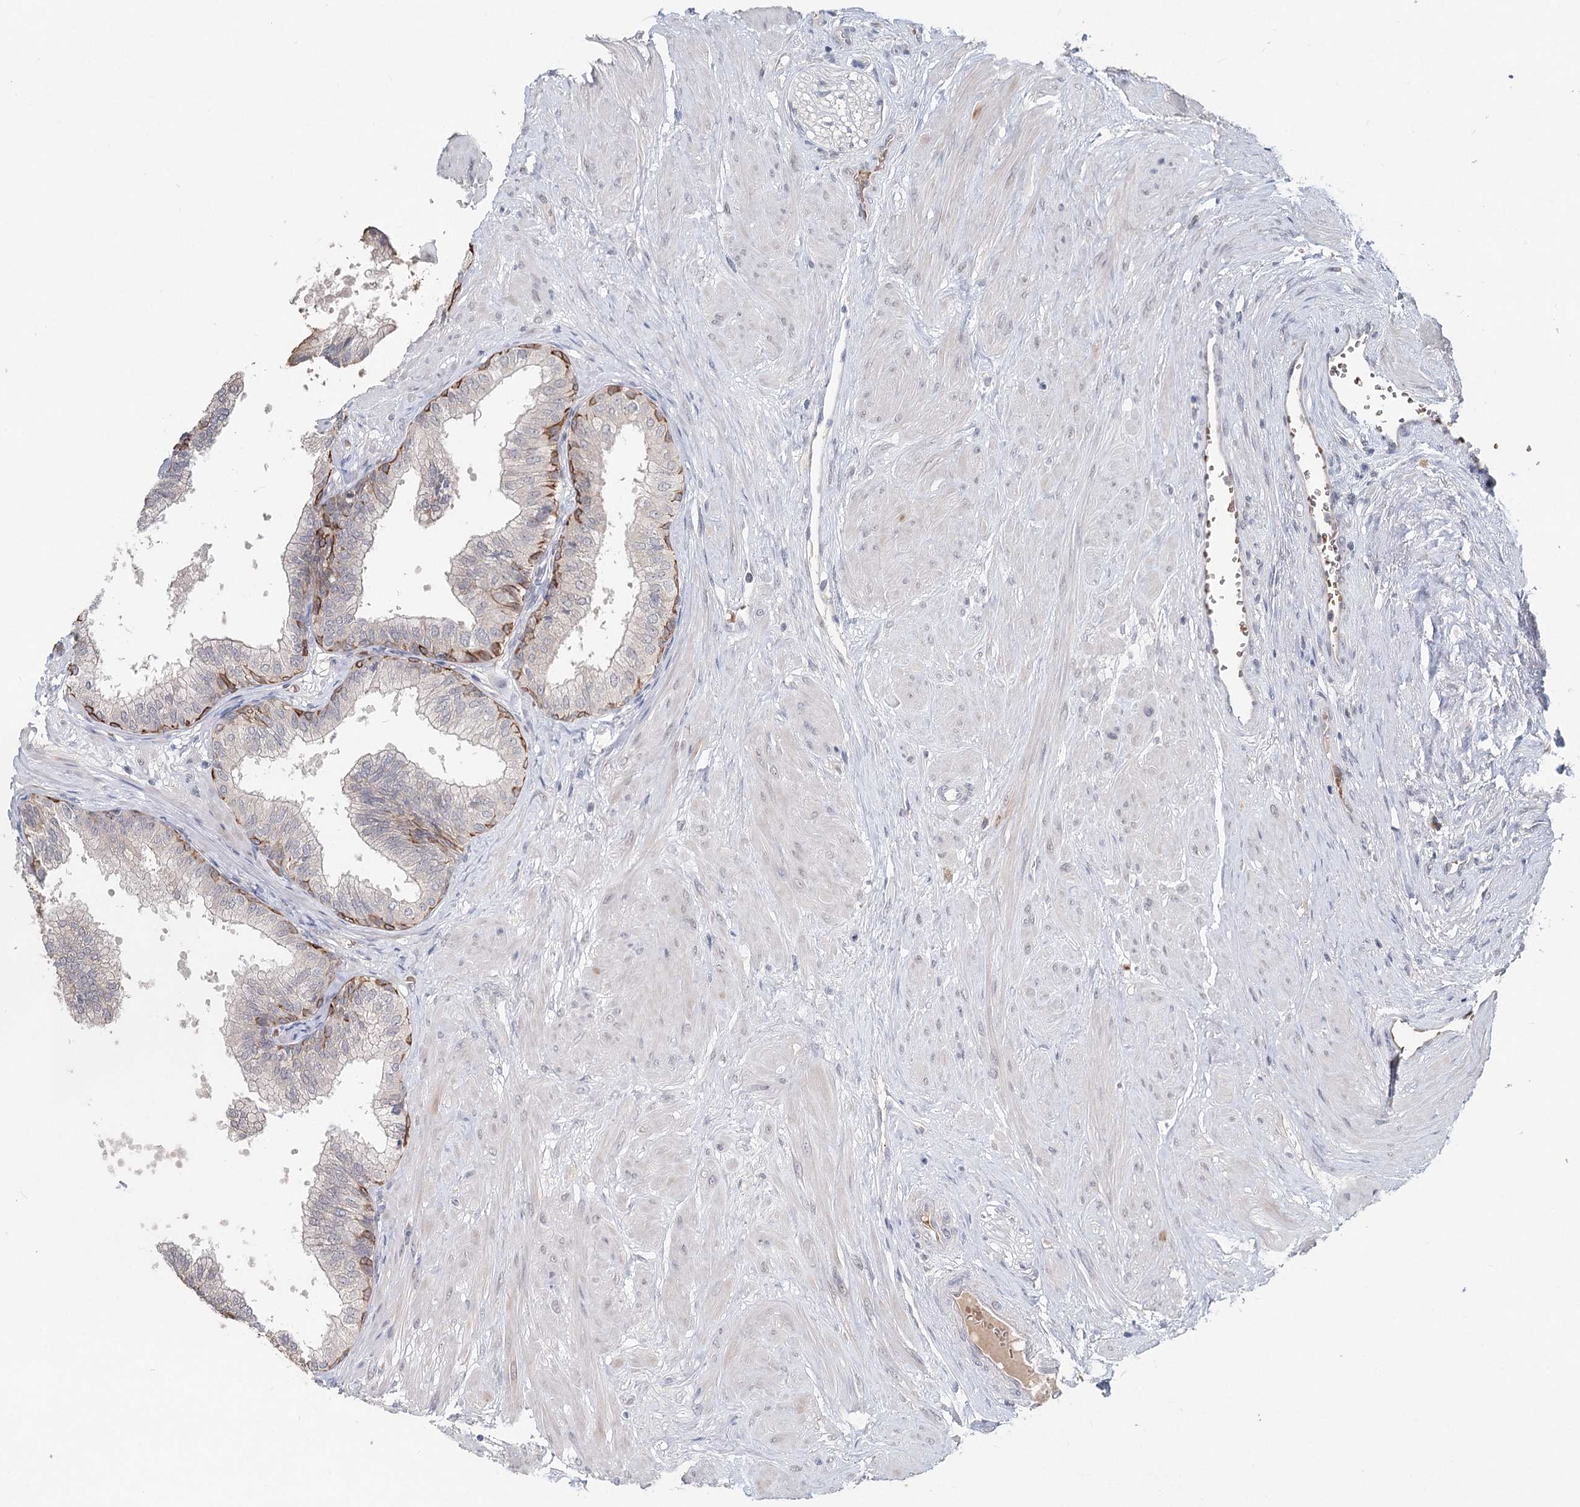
{"staining": {"intensity": "moderate", "quantity": "<25%", "location": "cytoplasmic/membranous"}, "tissue": "prostate", "cell_type": "Glandular cells", "image_type": "normal", "snomed": [{"axis": "morphology", "description": "Normal tissue, NOS"}, {"axis": "topography", "description": "Prostate"}], "caption": "Prostate stained with immunohistochemistry displays moderate cytoplasmic/membranous staining in about <25% of glandular cells. Nuclei are stained in blue.", "gene": "FBXO7", "patient": {"sex": "male", "age": 60}}